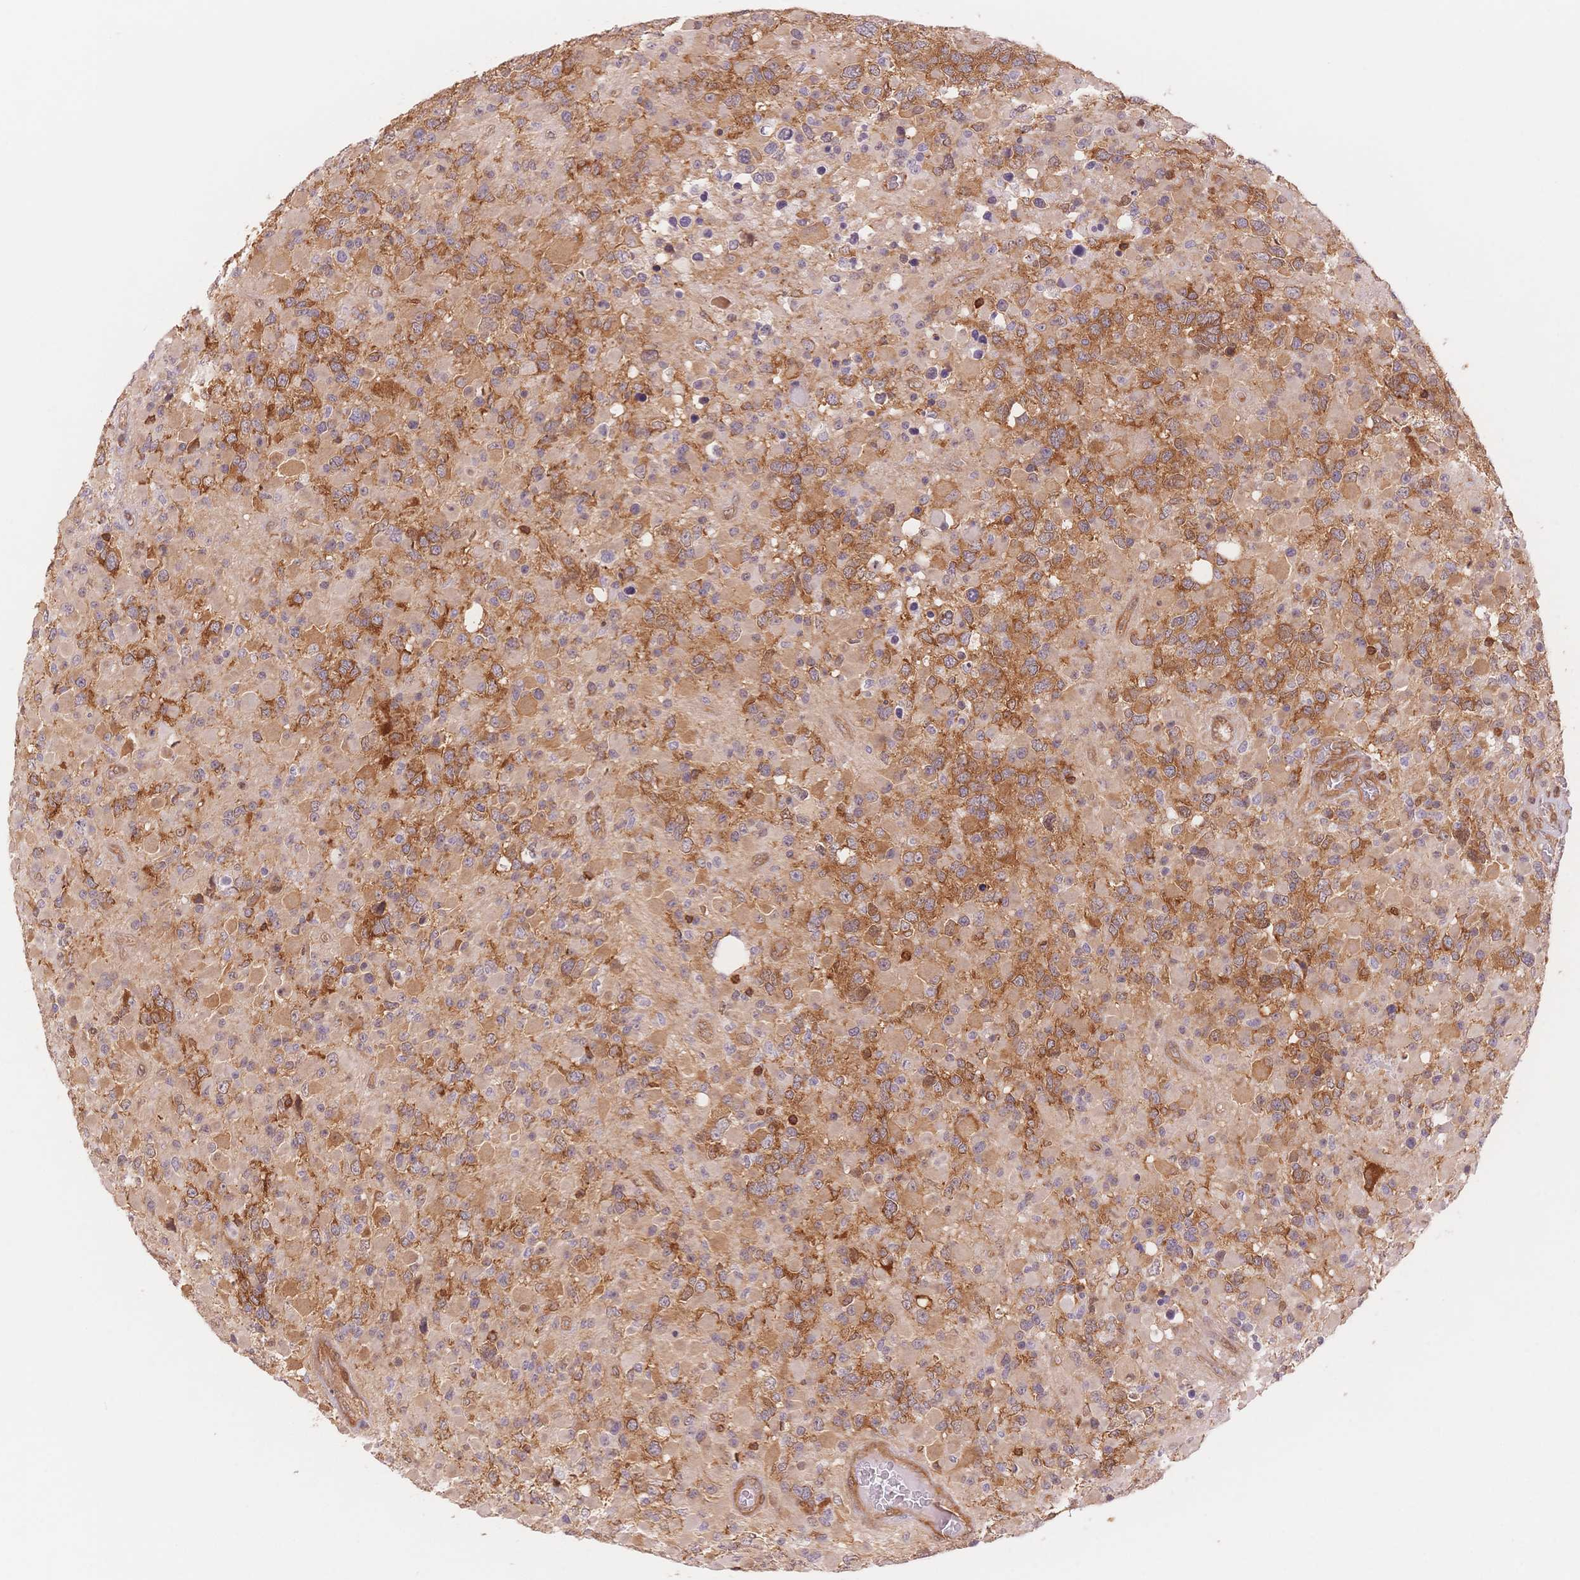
{"staining": {"intensity": "strong", "quantity": "25%-75%", "location": "cytoplasmic/membranous"}, "tissue": "glioma", "cell_type": "Tumor cells", "image_type": "cancer", "snomed": [{"axis": "morphology", "description": "Glioma, malignant, High grade"}, {"axis": "topography", "description": "Brain"}], "caption": "This histopathology image reveals malignant glioma (high-grade) stained with immunohistochemistry to label a protein in brown. The cytoplasmic/membranous of tumor cells show strong positivity for the protein. Nuclei are counter-stained blue.", "gene": "STK39", "patient": {"sex": "female", "age": 40}}